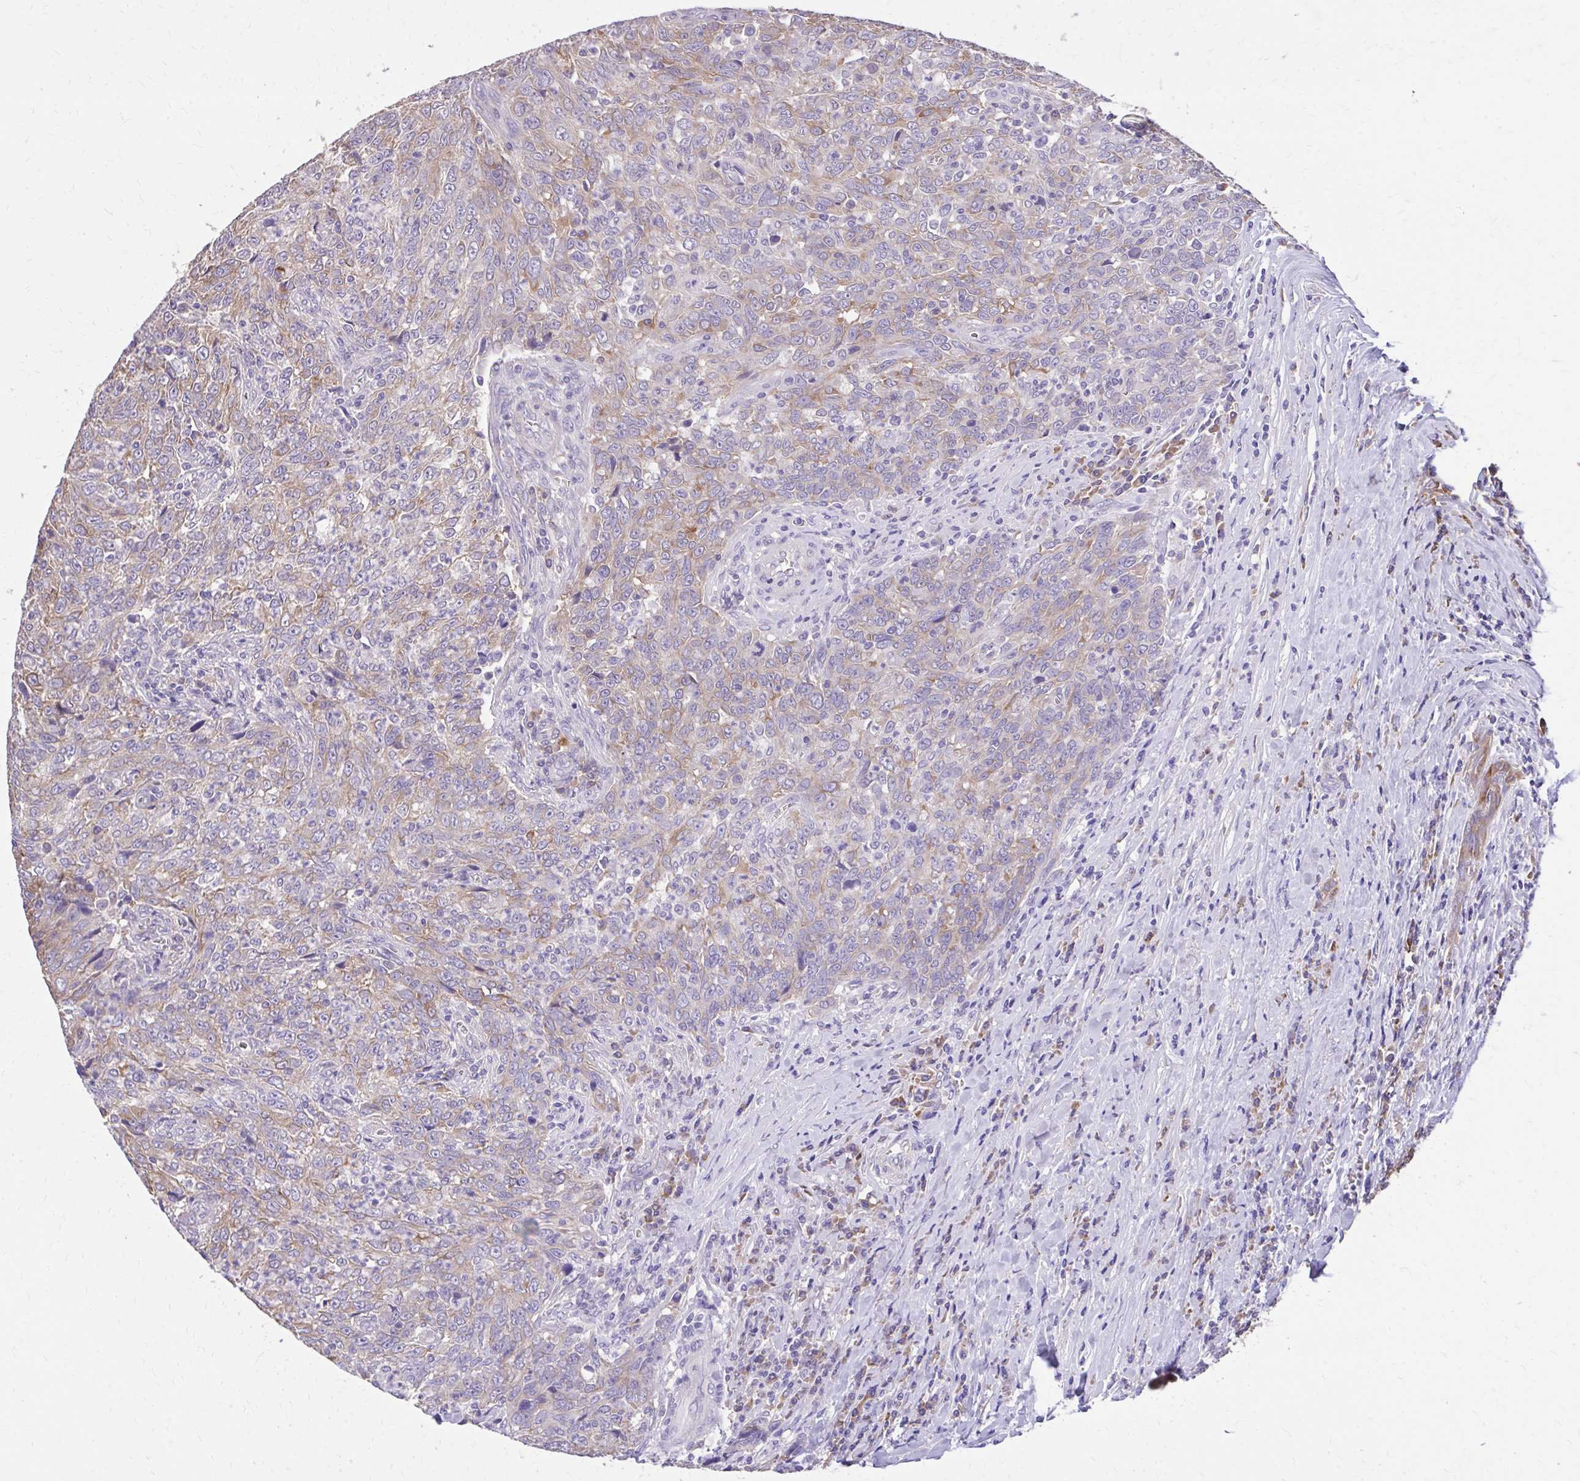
{"staining": {"intensity": "weak", "quantity": "<25%", "location": "cytoplasmic/membranous"}, "tissue": "breast cancer", "cell_type": "Tumor cells", "image_type": "cancer", "snomed": [{"axis": "morphology", "description": "Duct carcinoma"}, {"axis": "topography", "description": "Breast"}], "caption": "The micrograph reveals no staining of tumor cells in breast cancer. The staining was performed using DAB (3,3'-diaminobenzidine) to visualize the protein expression in brown, while the nuclei were stained in blue with hematoxylin (Magnification: 20x).", "gene": "EPB41L1", "patient": {"sex": "female", "age": 50}}